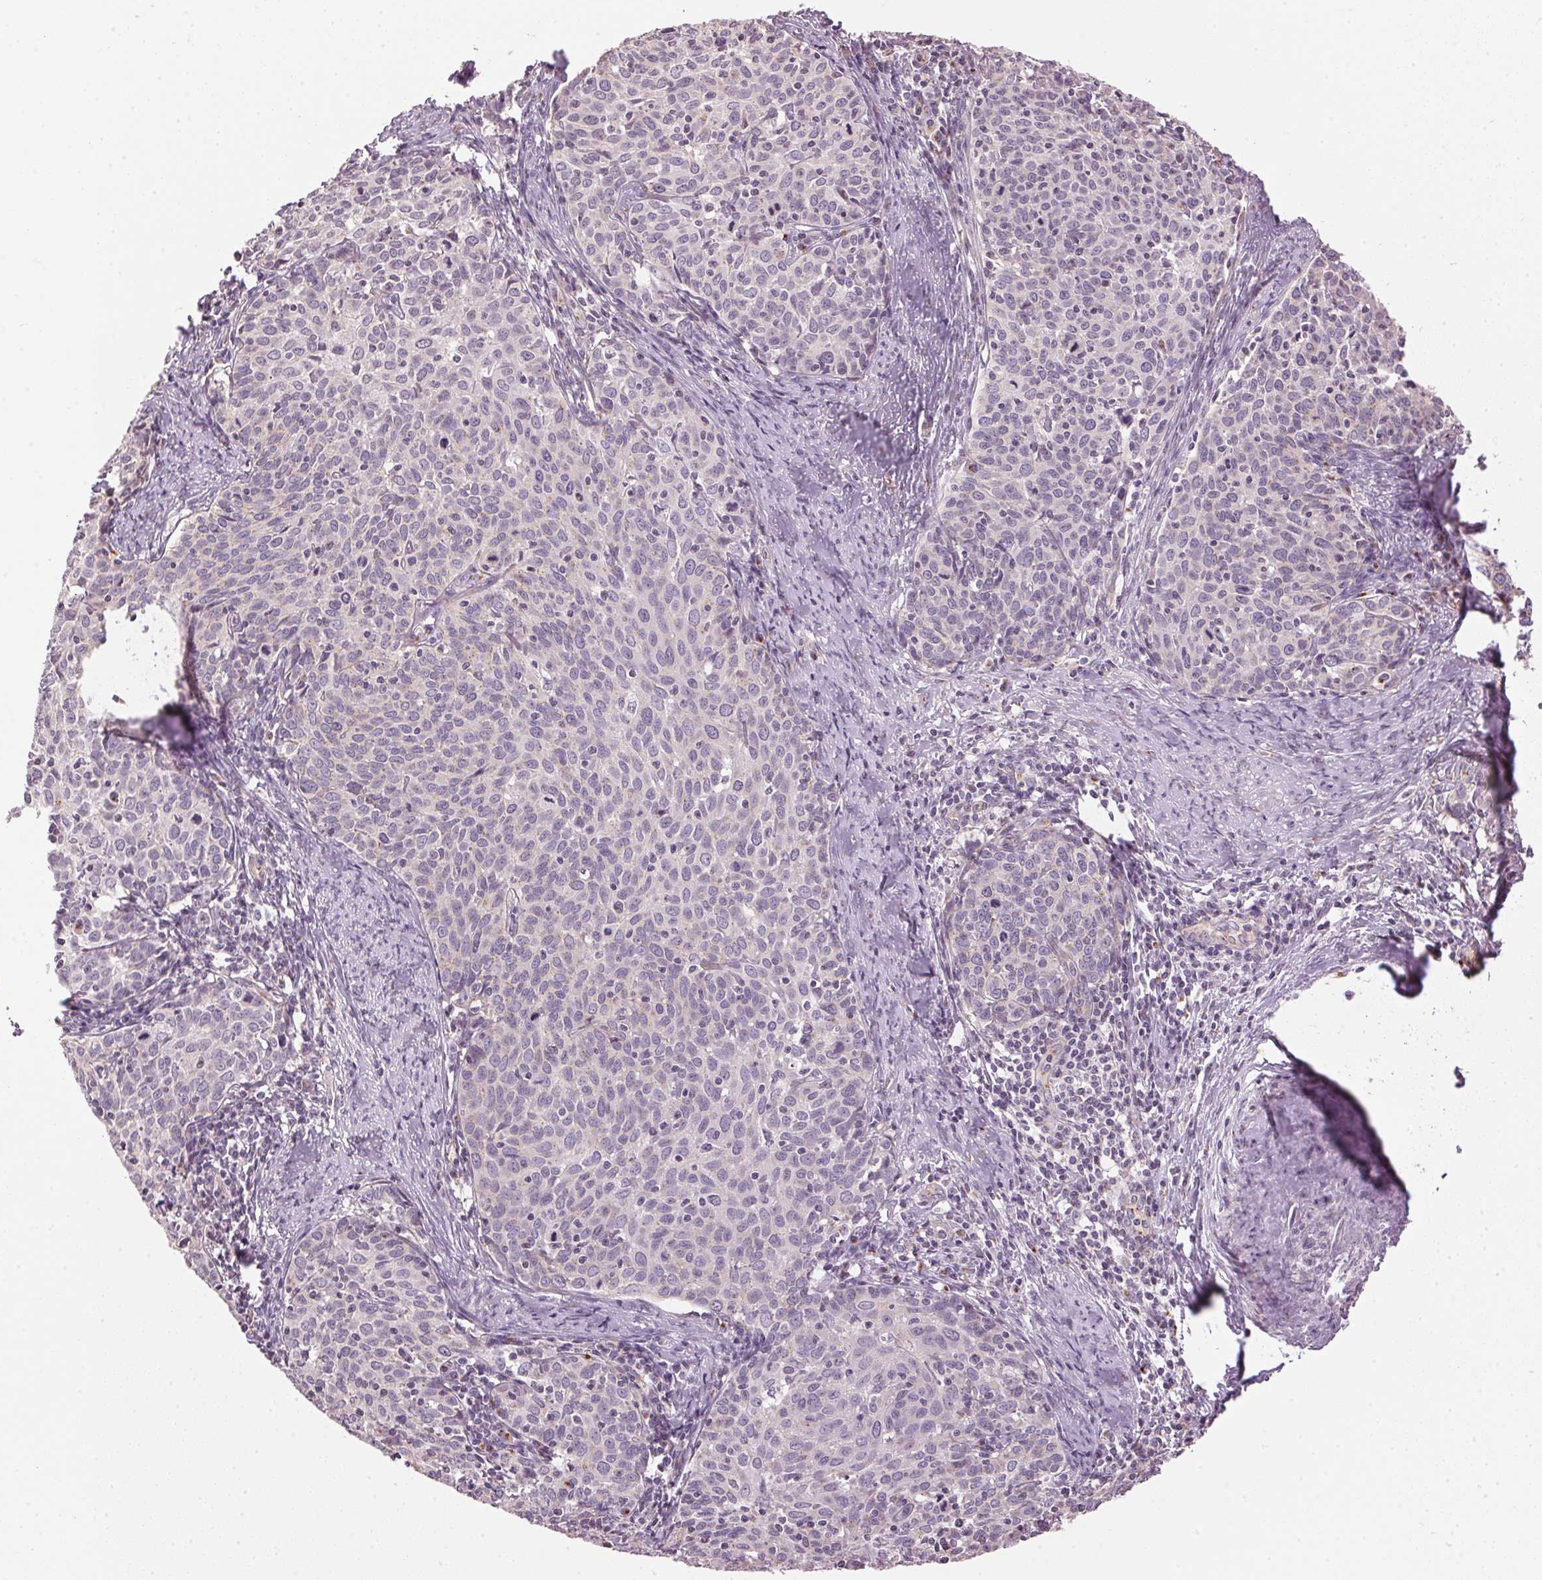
{"staining": {"intensity": "negative", "quantity": "none", "location": "none"}, "tissue": "cervical cancer", "cell_type": "Tumor cells", "image_type": "cancer", "snomed": [{"axis": "morphology", "description": "Squamous cell carcinoma, NOS"}, {"axis": "topography", "description": "Cervix"}], "caption": "High magnification brightfield microscopy of cervical cancer stained with DAB (3,3'-diaminobenzidine) (brown) and counterstained with hematoxylin (blue): tumor cells show no significant staining. (Brightfield microscopy of DAB IHC at high magnification).", "gene": "GOLPH3", "patient": {"sex": "female", "age": 62}}